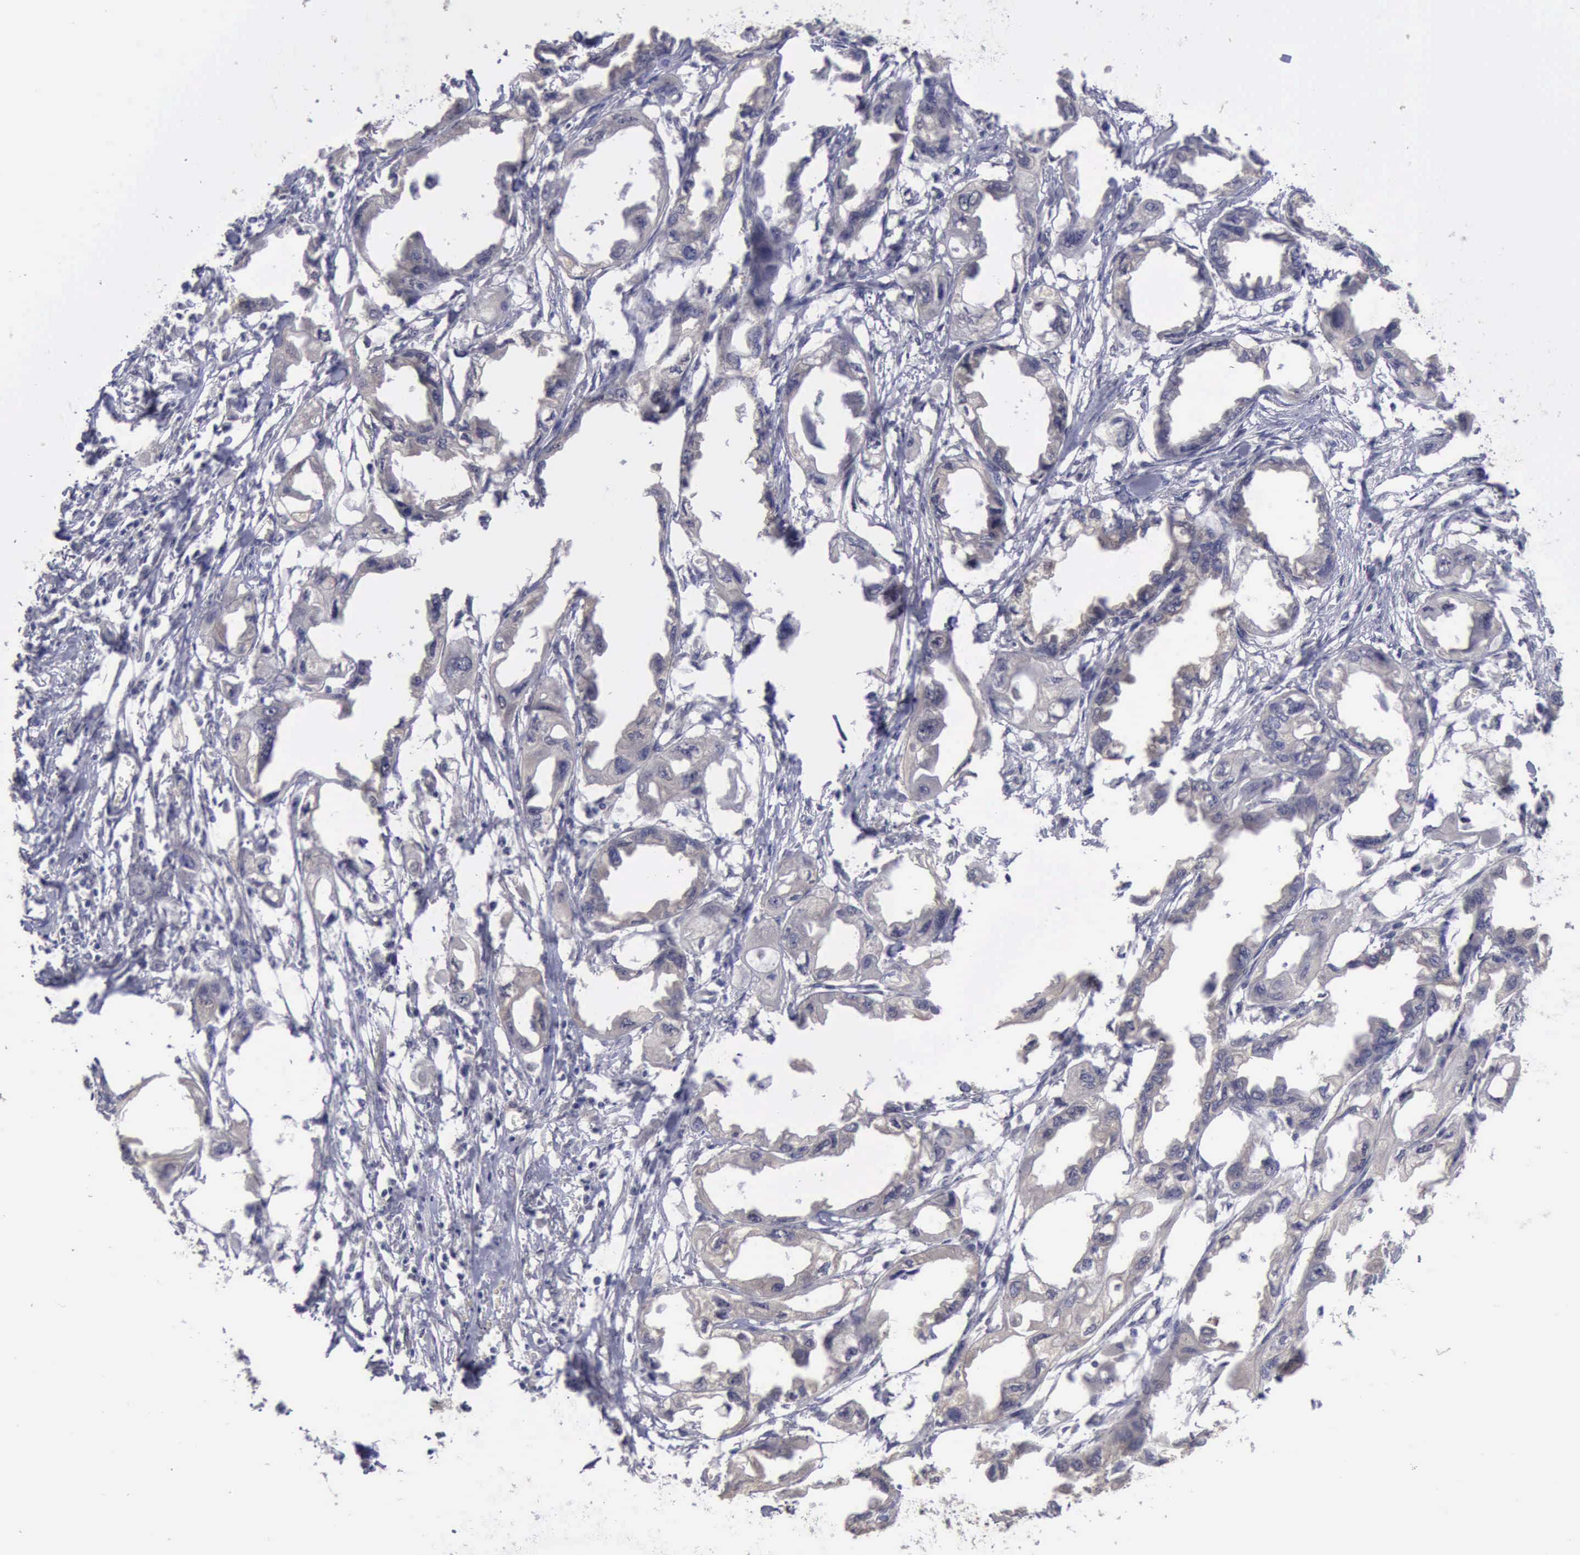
{"staining": {"intensity": "negative", "quantity": "none", "location": "none"}, "tissue": "endometrial cancer", "cell_type": "Tumor cells", "image_type": "cancer", "snomed": [{"axis": "morphology", "description": "Adenocarcinoma, NOS"}, {"axis": "topography", "description": "Endometrium"}], "caption": "Tumor cells are negative for protein expression in human endometrial cancer.", "gene": "PHKA1", "patient": {"sex": "female", "age": 67}}